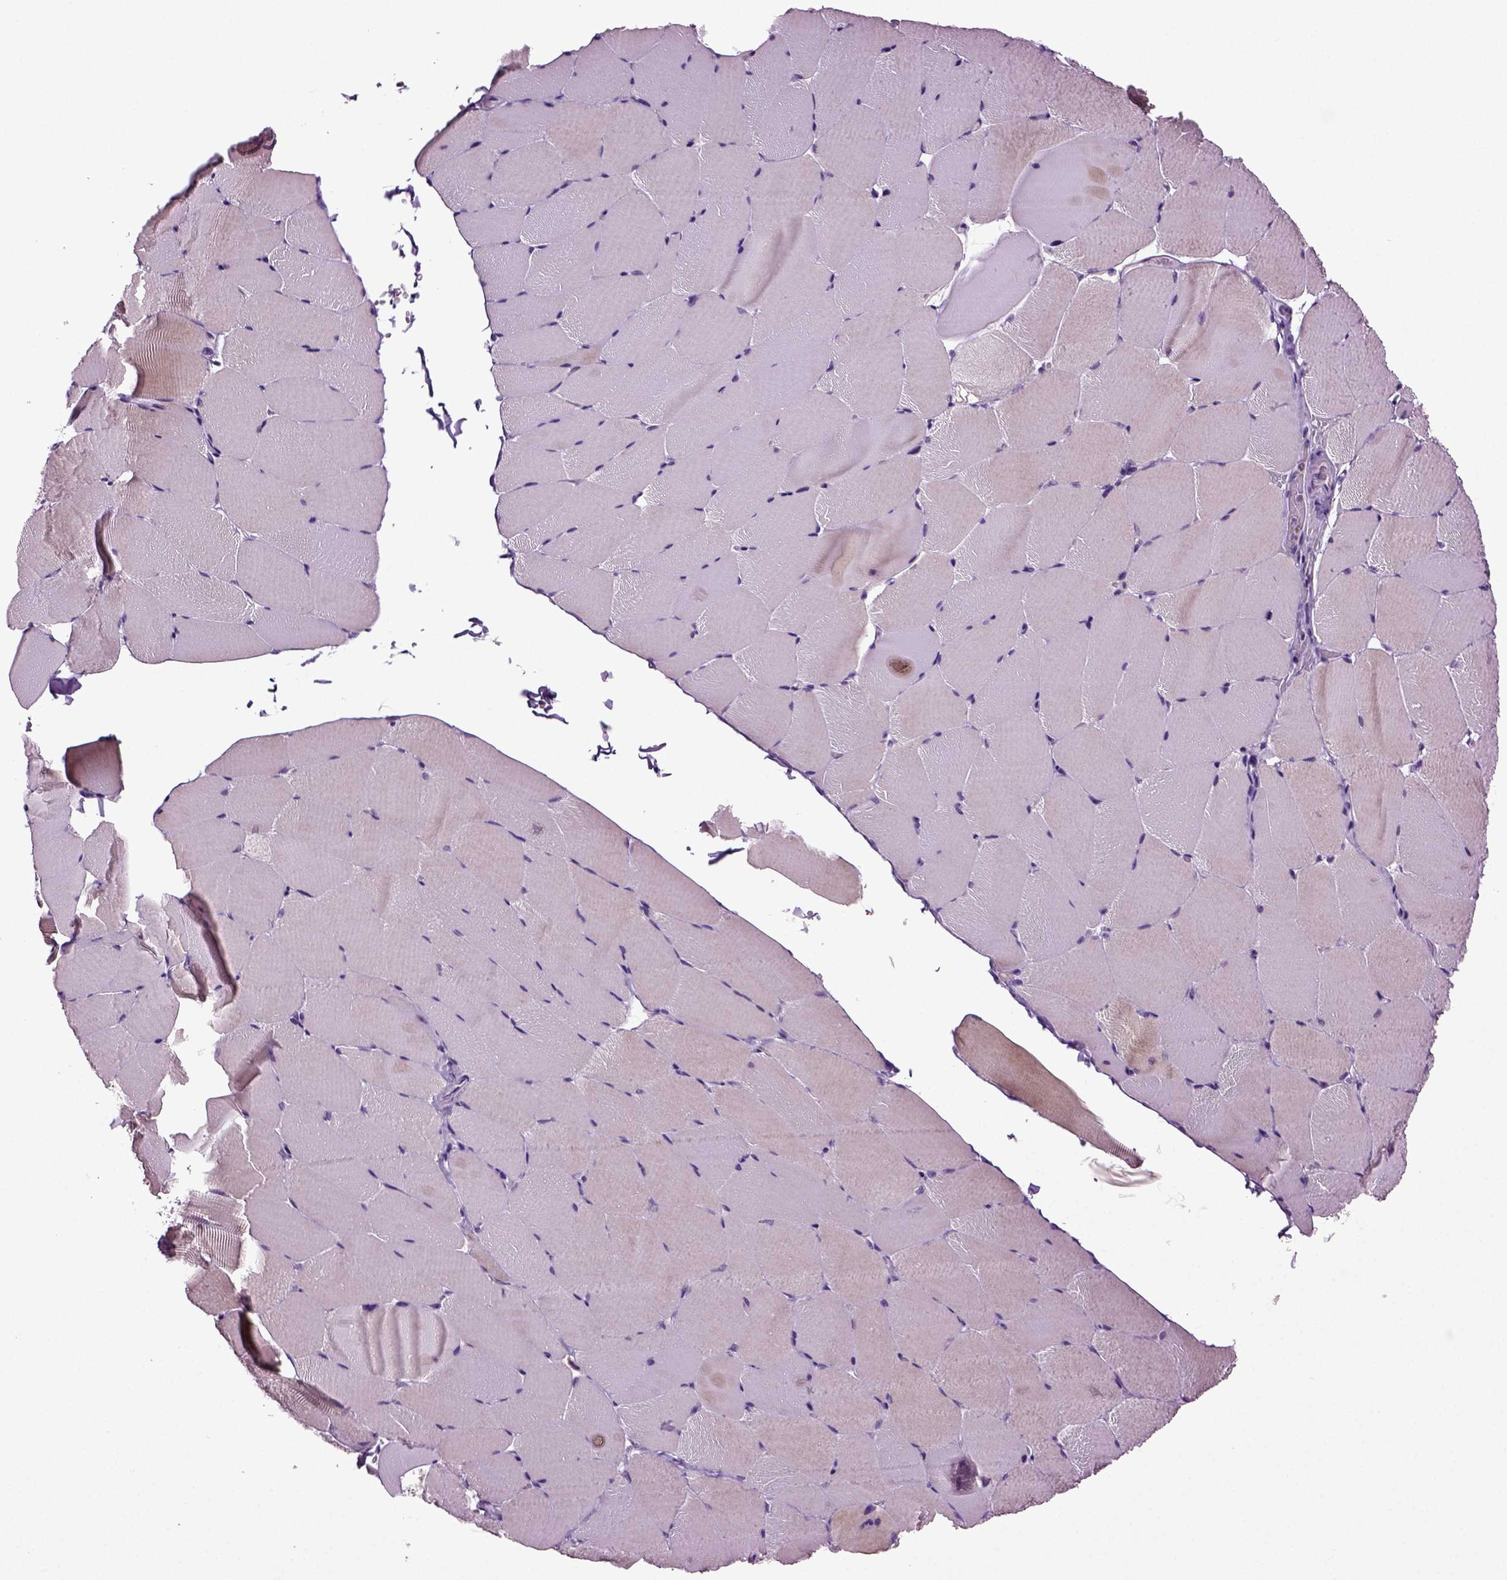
{"staining": {"intensity": "negative", "quantity": "none", "location": "none"}, "tissue": "skeletal muscle", "cell_type": "Myocytes", "image_type": "normal", "snomed": [{"axis": "morphology", "description": "Normal tissue, NOS"}, {"axis": "topography", "description": "Skeletal muscle"}], "caption": "Immunohistochemical staining of benign skeletal muscle demonstrates no significant positivity in myocytes.", "gene": "FGF11", "patient": {"sex": "female", "age": 37}}